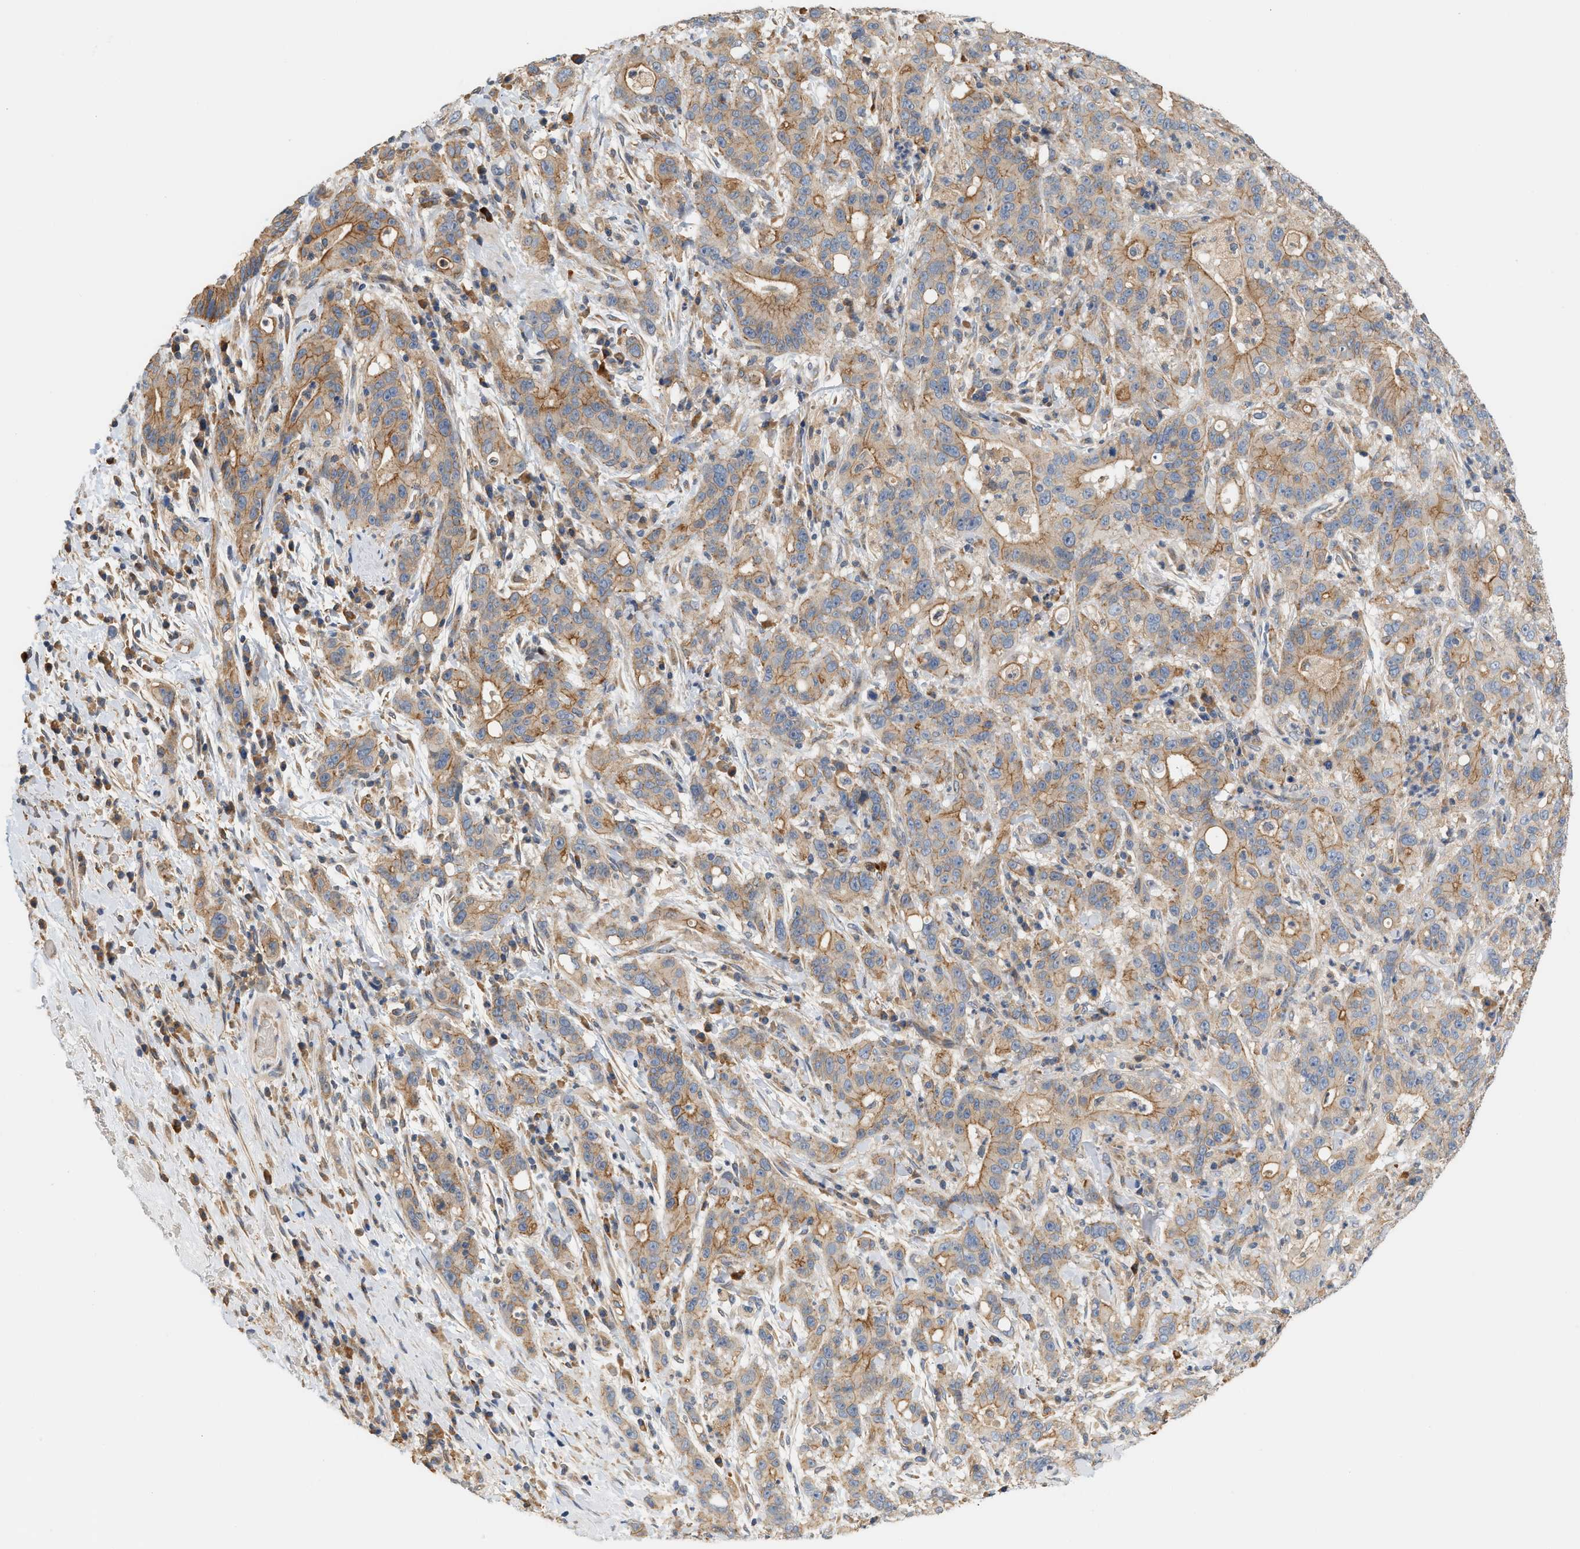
{"staining": {"intensity": "moderate", "quantity": "25%-75%", "location": "cytoplasmic/membranous"}, "tissue": "liver cancer", "cell_type": "Tumor cells", "image_type": "cancer", "snomed": [{"axis": "morphology", "description": "Cholangiocarcinoma"}, {"axis": "topography", "description": "Liver"}], "caption": "Protein staining shows moderate cytoplasmic/membranous expression in about 25%-75% of tumor cells in liver cholangiocarcinoma.", "gene": "CTXN1", "patient": {"sex": "female", "age": 38}}